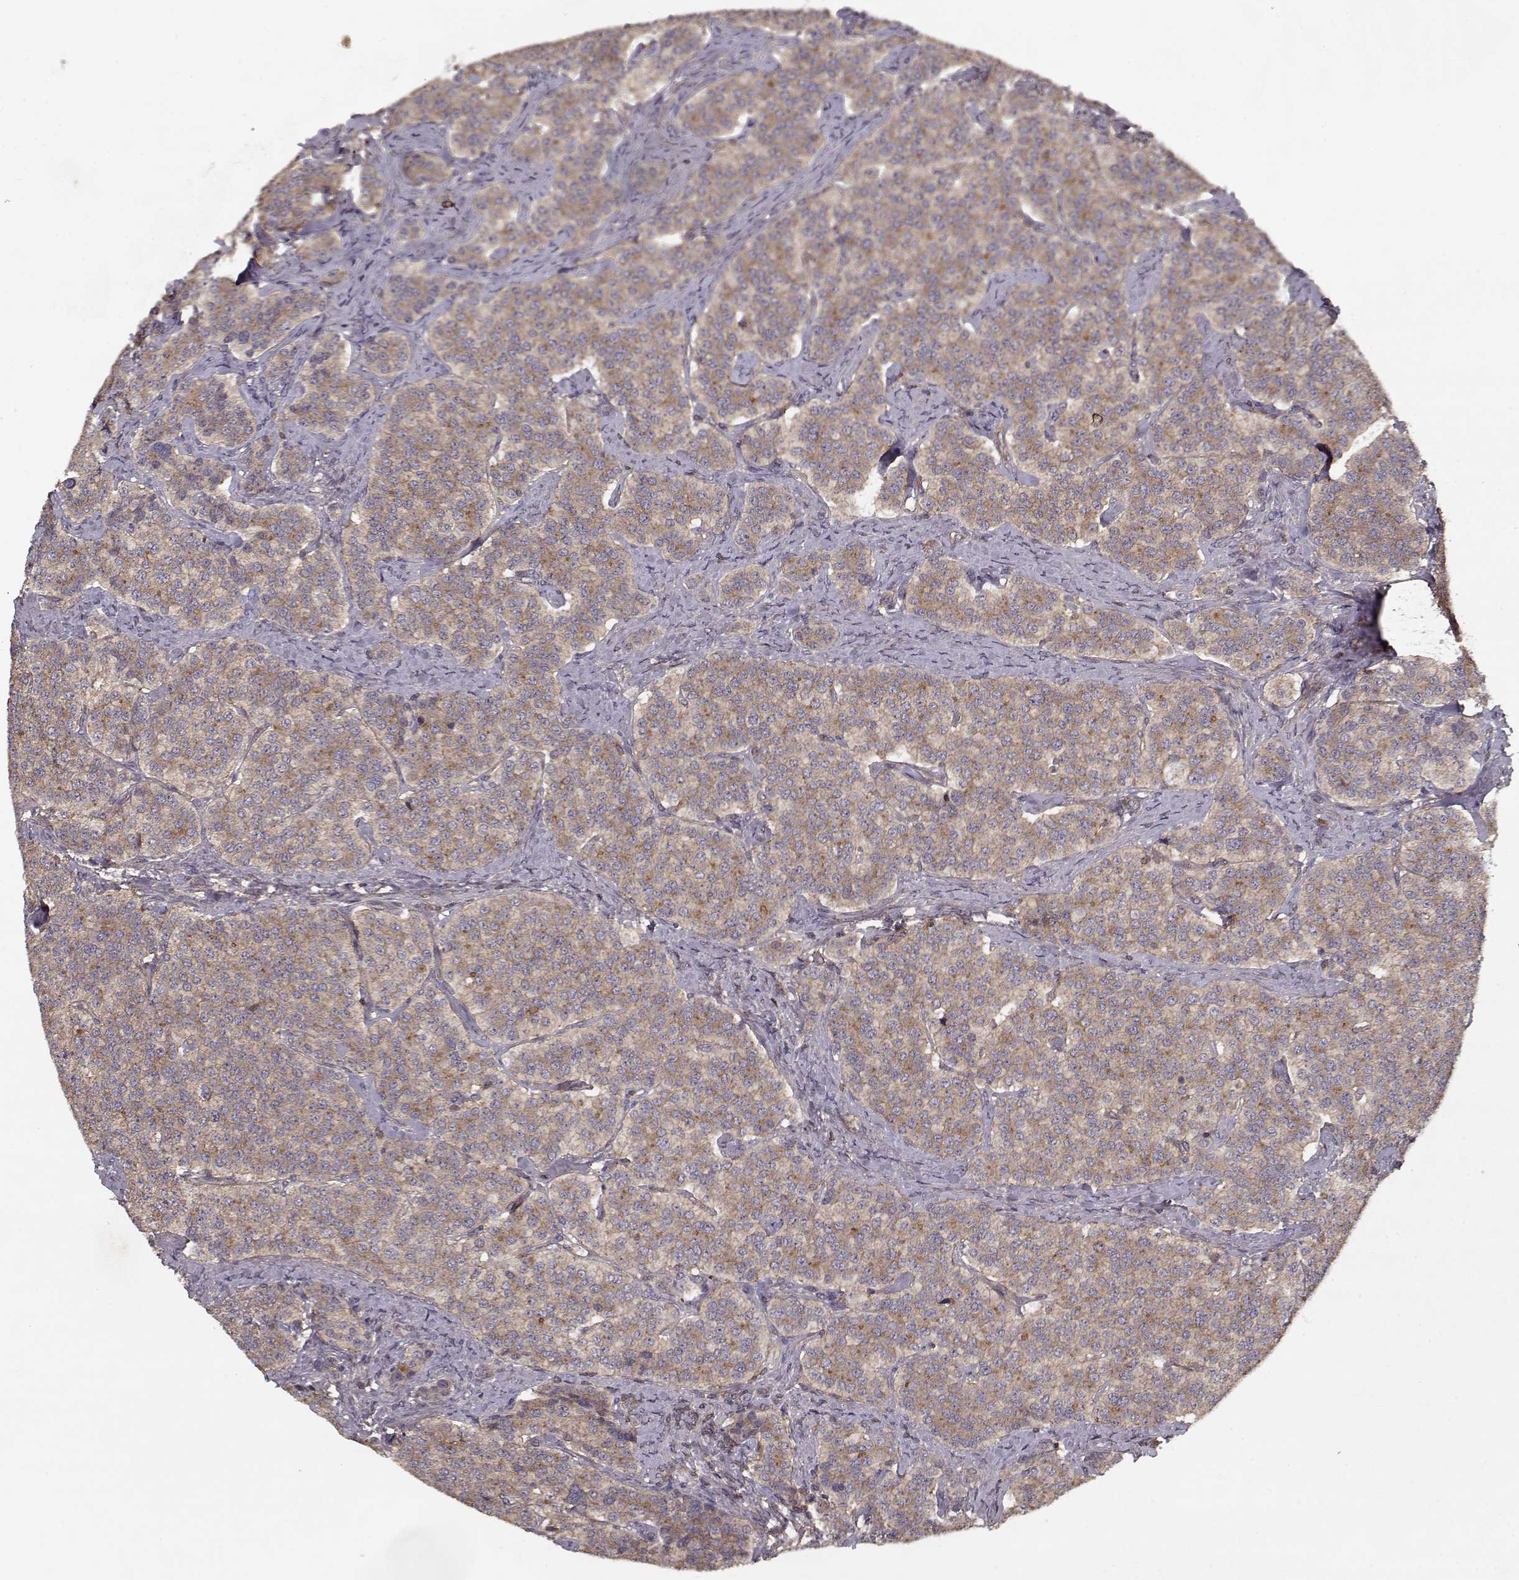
{"staining": {"intensity": "moderate", "quantity": ">75%", "location": "cytoplasmic/membranous"}, "tissue": "carcinoid", "cell_type": "Tumor cells", "image_type": "cancer", "snomed": [{"axis": "morphology", "description": "Carcinoid, malignant, NOS"}, {"axis": "topography", "description": "Small intestine"}], "caption": "This photomicrograph demonstrates carcinoid (malignant) stained with immunohistochemistry (IHC) to label a protein in brown. The cytoplasmic/membranous of tumor cells show moderate positivity for the protein. Nuclei are counter-stained blue.", "gene": "PPP1R12A", "patient": {"sex": "female", "age": 58}}